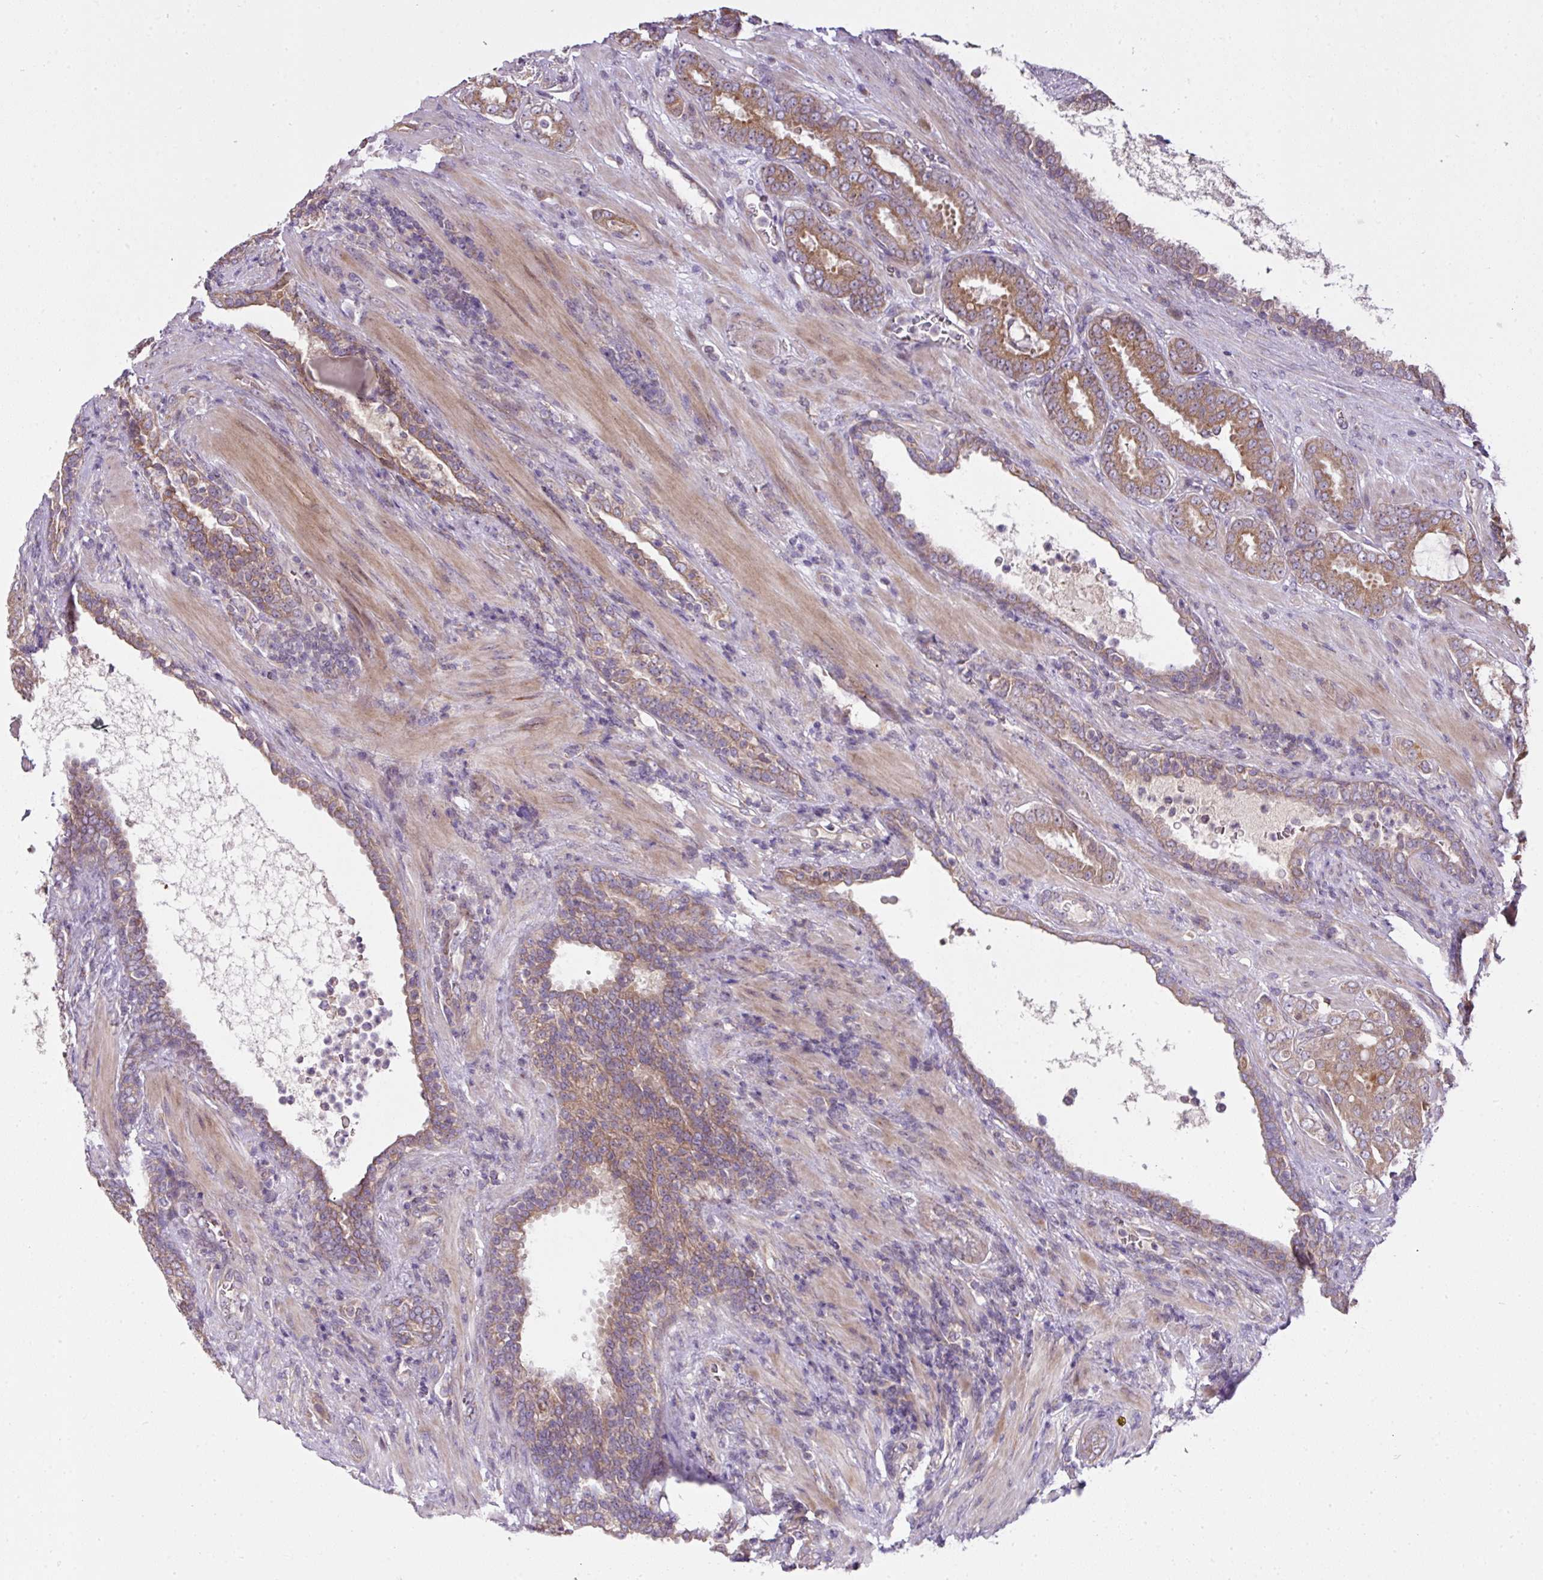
{"staining": {"intensity": "moderate", "quantity": ">75%", "location": "cytoplasmic/membranous"}, "tissue": "prostate cancer", "cell_type": "Tumor cells", "image_type": "cancer", "snomed": [{"axis": "morphology", "description": "Adenocarcinoma, High grade"}, {"axis": "topography", "description": "Prostate"}], "caption": "Immunohistochemical staining of prostate cancer (high-grade adenocarcinoma) exhibits medium levels of moderate cytoplasmic/membranous protein staining in approximately >75% of tumor cells.", "gene": "COX18", "patient": {"sex": "male", "age": 68}}